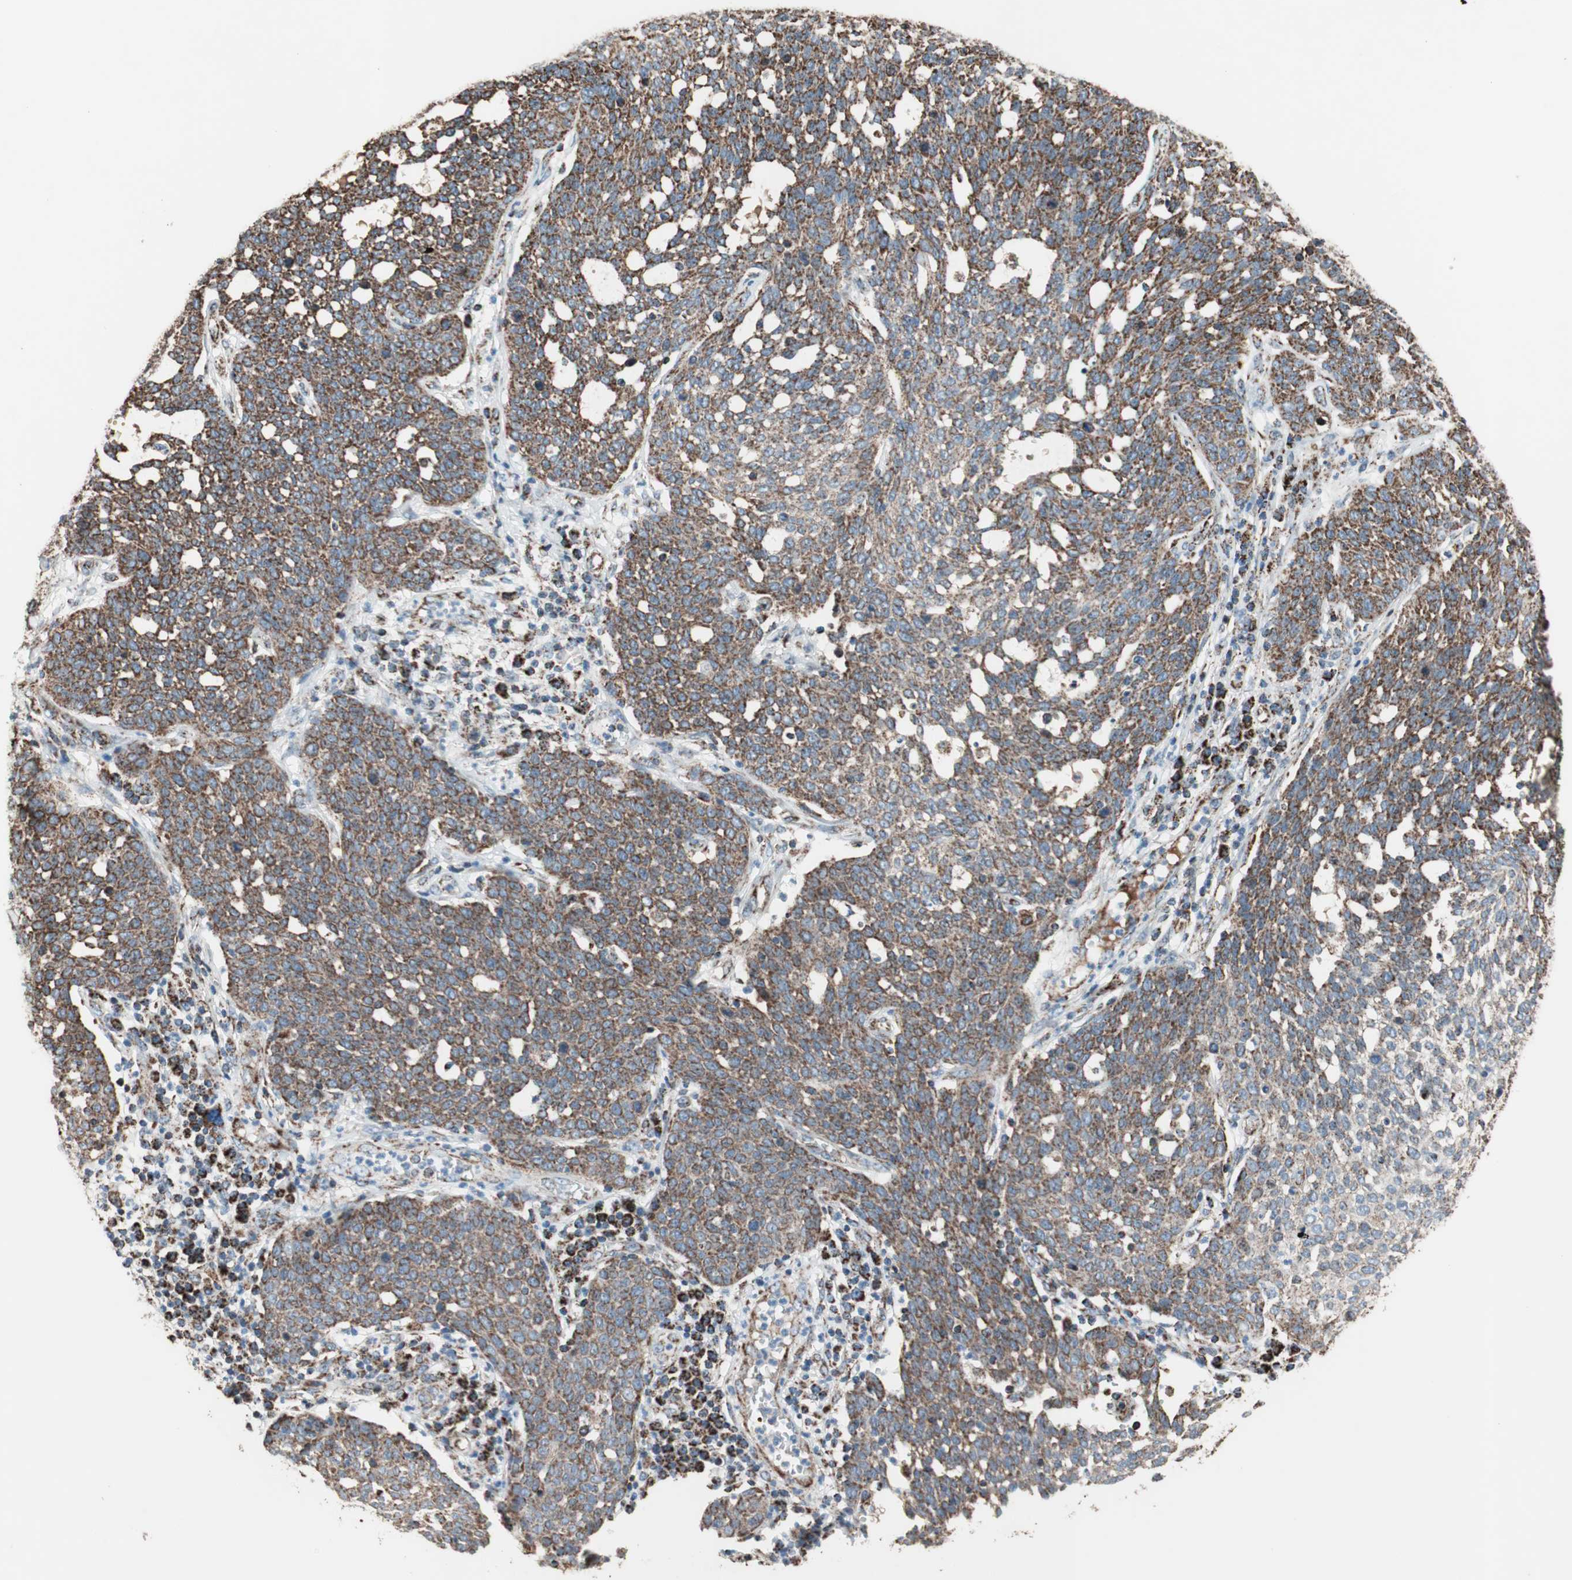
{"staining": {"intensity": "strong", "quantity": ">75%", "location": "cytoplasmic/membranous"}, "tissue": "cervical cancer", "cell_type": "Tumor cells", "image_type": "cancer", "snomed": [{"axis": "morphology", "description": "Squamous cell carcinoma, NOS"}, {"axis": "topography", "description": "Cervix"}], "caption": "IHC image of squamous cell carcinoma (cervical) stained for a protein (brown), which reveals high levels of strong cytoplasmic/membranous staining in about >75% of tumor cells.", "gene": "PCSK4", "patient": {"sex": "female", "age": 34}}